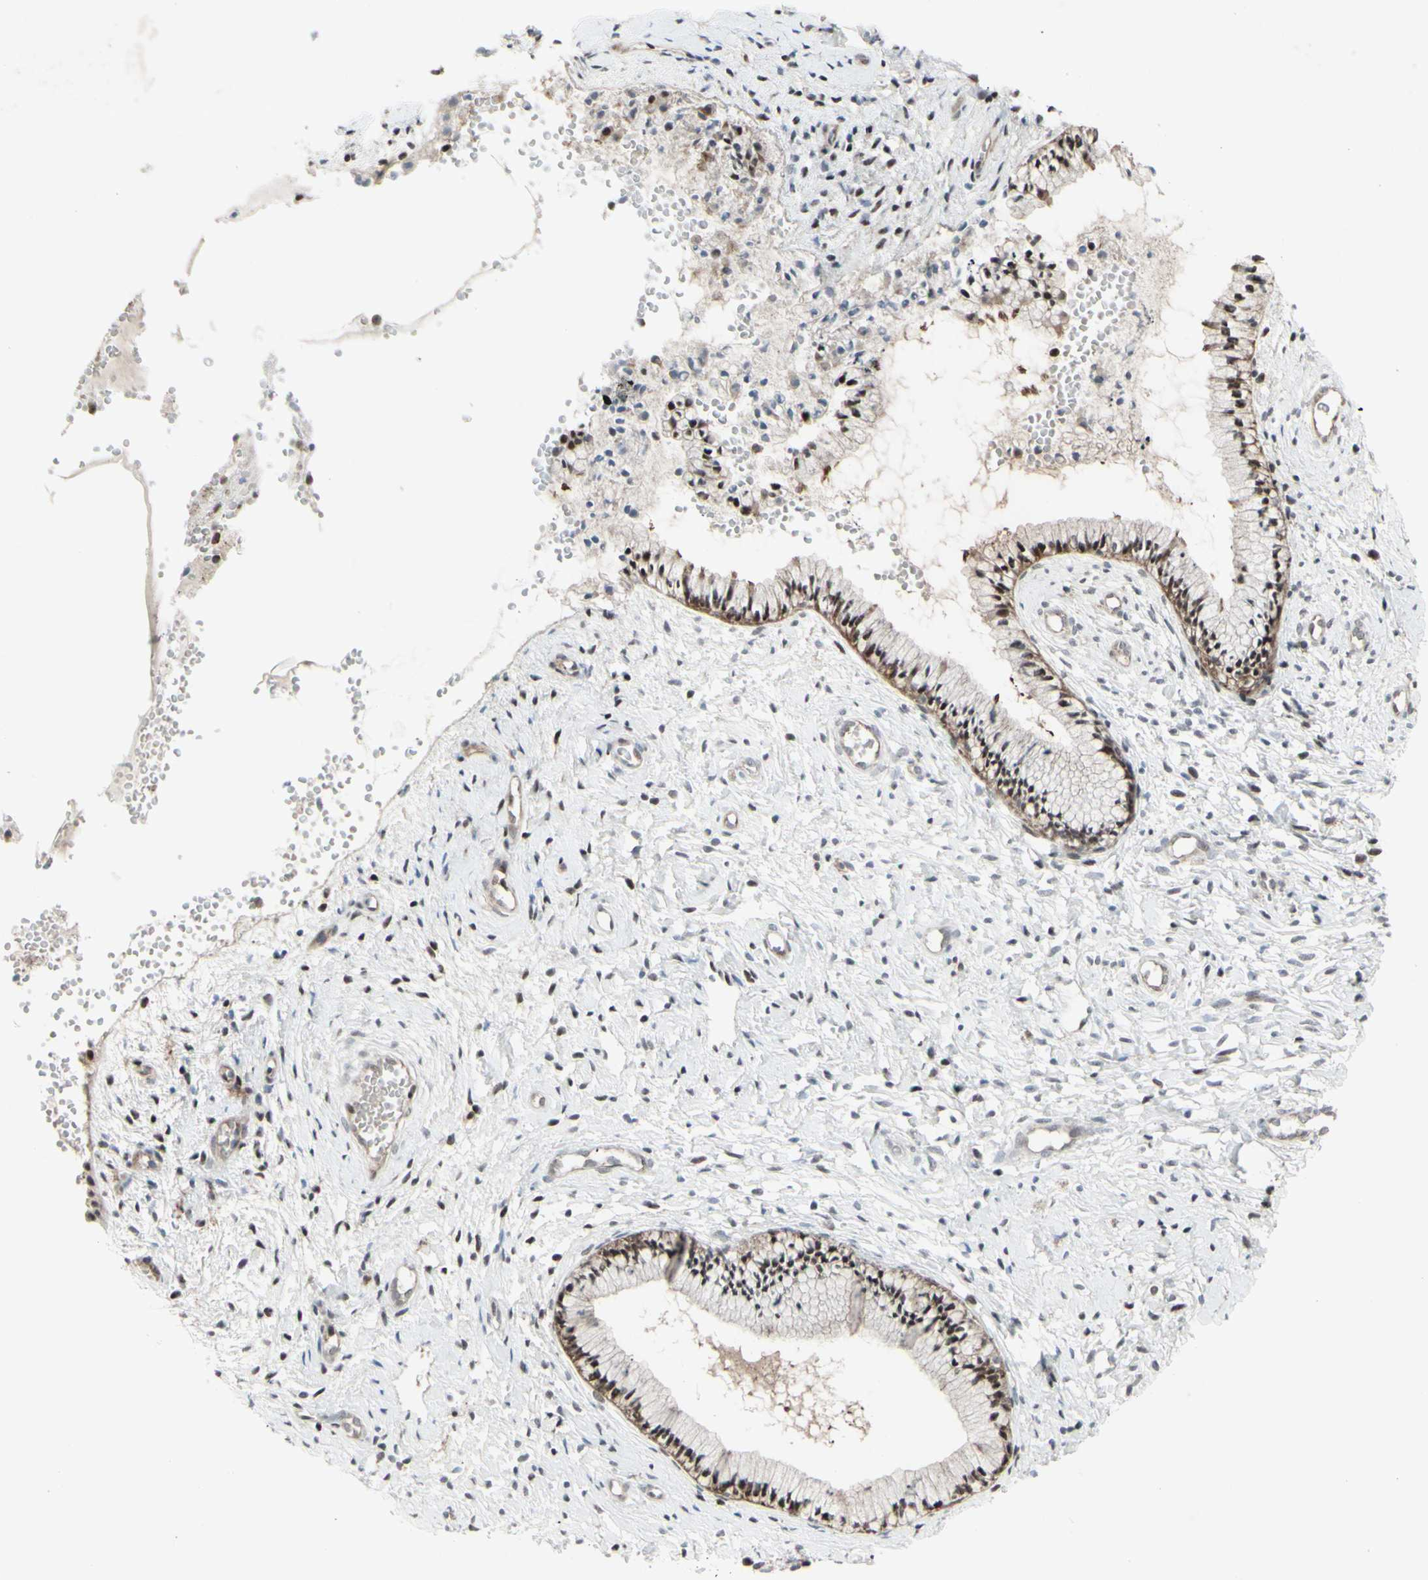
{"staining": {"intensity": "strong", "quantity": ">75%", "location": "nuclear"}, "tissue": "cervix", "cell_type": "Glandular cells", "image_type": "normal", "snomed": [{"axis": "morphology", "description": "Normal tissue, NOS"}, {"axis": "topography", "description": "Cervix"}], "caption": "The photomicrograph reveals a brown stain indicating the presence of a protein in the nuclear of glandular cells in cervix.", "gene": "CD33", "patient": {"sex": "female", "age": 46}}